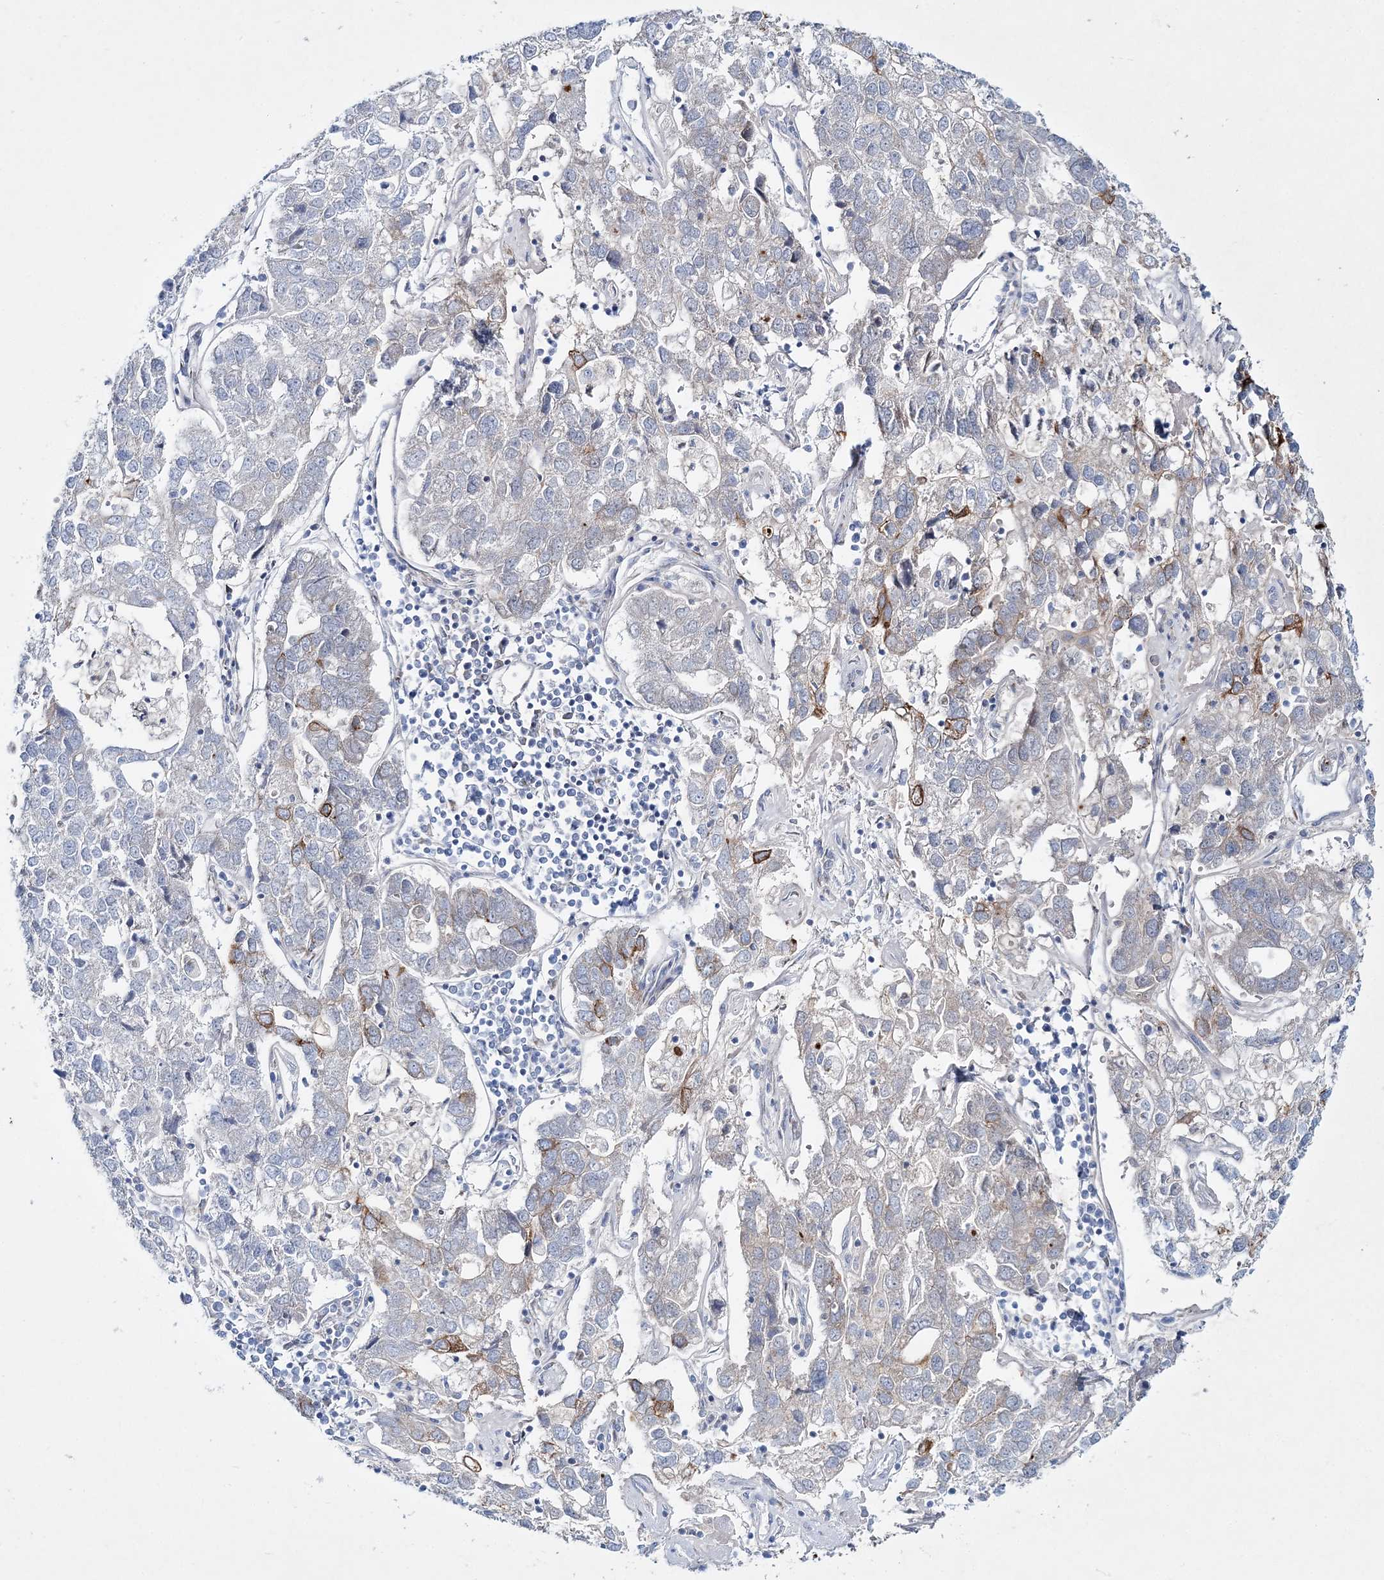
{"staining": {"intensity": "moderate", "quantity": "<25%", "location": "cytoplasmic/membranous"}, "tissue": "pancreatic cancer", "cell_type": "Tumor cells", "image_type": "cancer", "snomed": [{"axis": "morphology", "description": "Adenocarcinoma, NOS"}, {"axis": "topography", "description": "Pancreas"}], "caption": "Pancreatic cancer stained for a protein (brown) displays moderate cytoplasmic/membranous positive staining in approximately <25% of tumor cells.", "gene": "ADGRL1", "patient": {"sex": "female", "age": 61}}